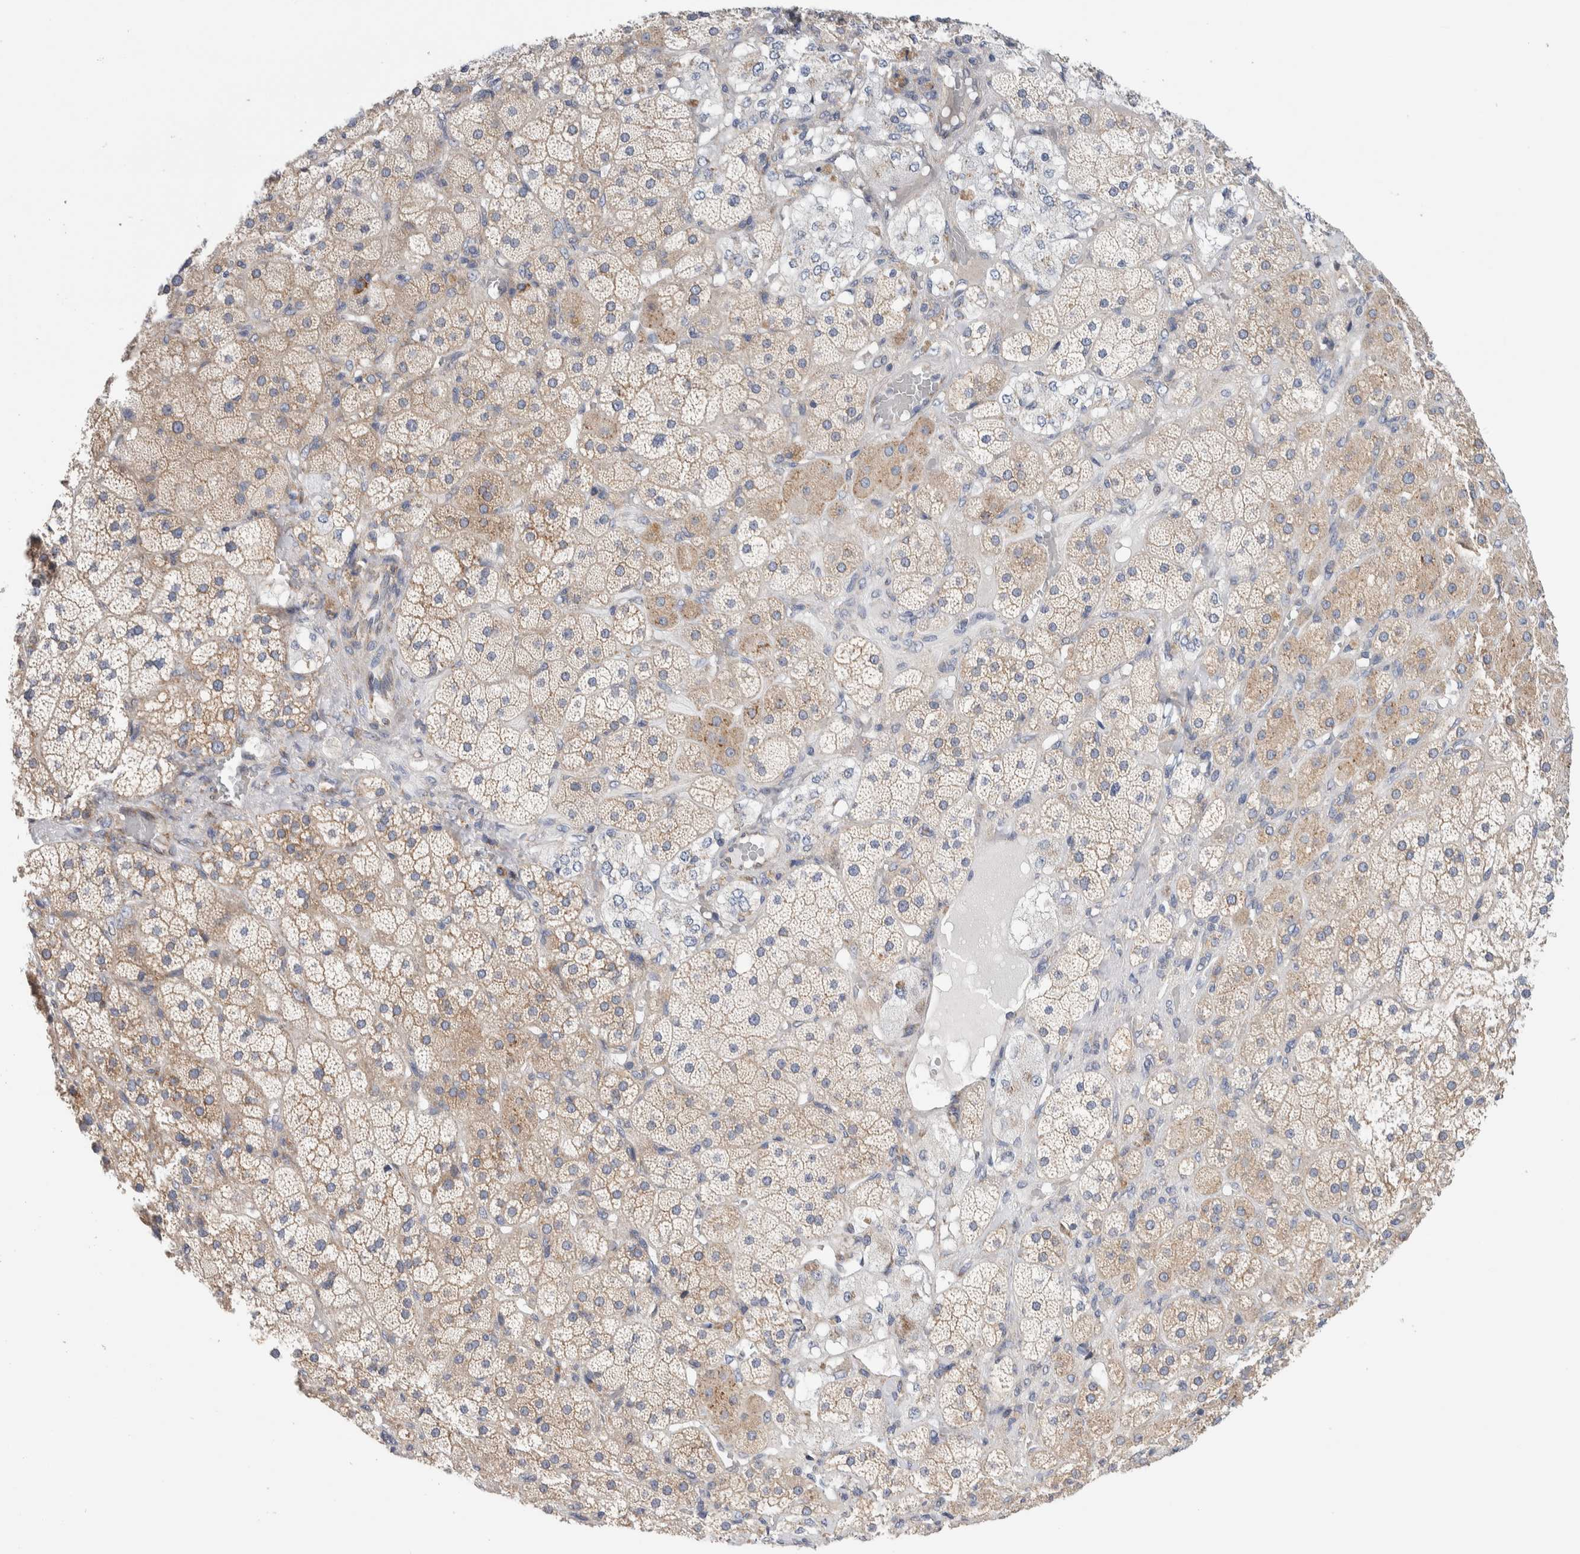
{"staining": {"intensity": "moderate", "quantity": ">75%", "location": "cytoplasmic/membranous"}, "tissue": "adrenal gland", "cell_type": "Glandular cells", "image_type": "normal", "snomed": [{"axis": "morphology", "description": "Normal tissue, NOS"}, {"axis": "topography", "description": "Adrenal gland"}], "caption": "High-magnification brightfield microscopy of unremarkable adrenal gland stained with DAB (brown) and counterstained with hematoxylin (blue). glandular cells exhibit moderate cytoplasmic/membranous staining is present in approximately>75% of cells.", "gene": "RACK1", "patient": {"sex": "male", "age": 57}}